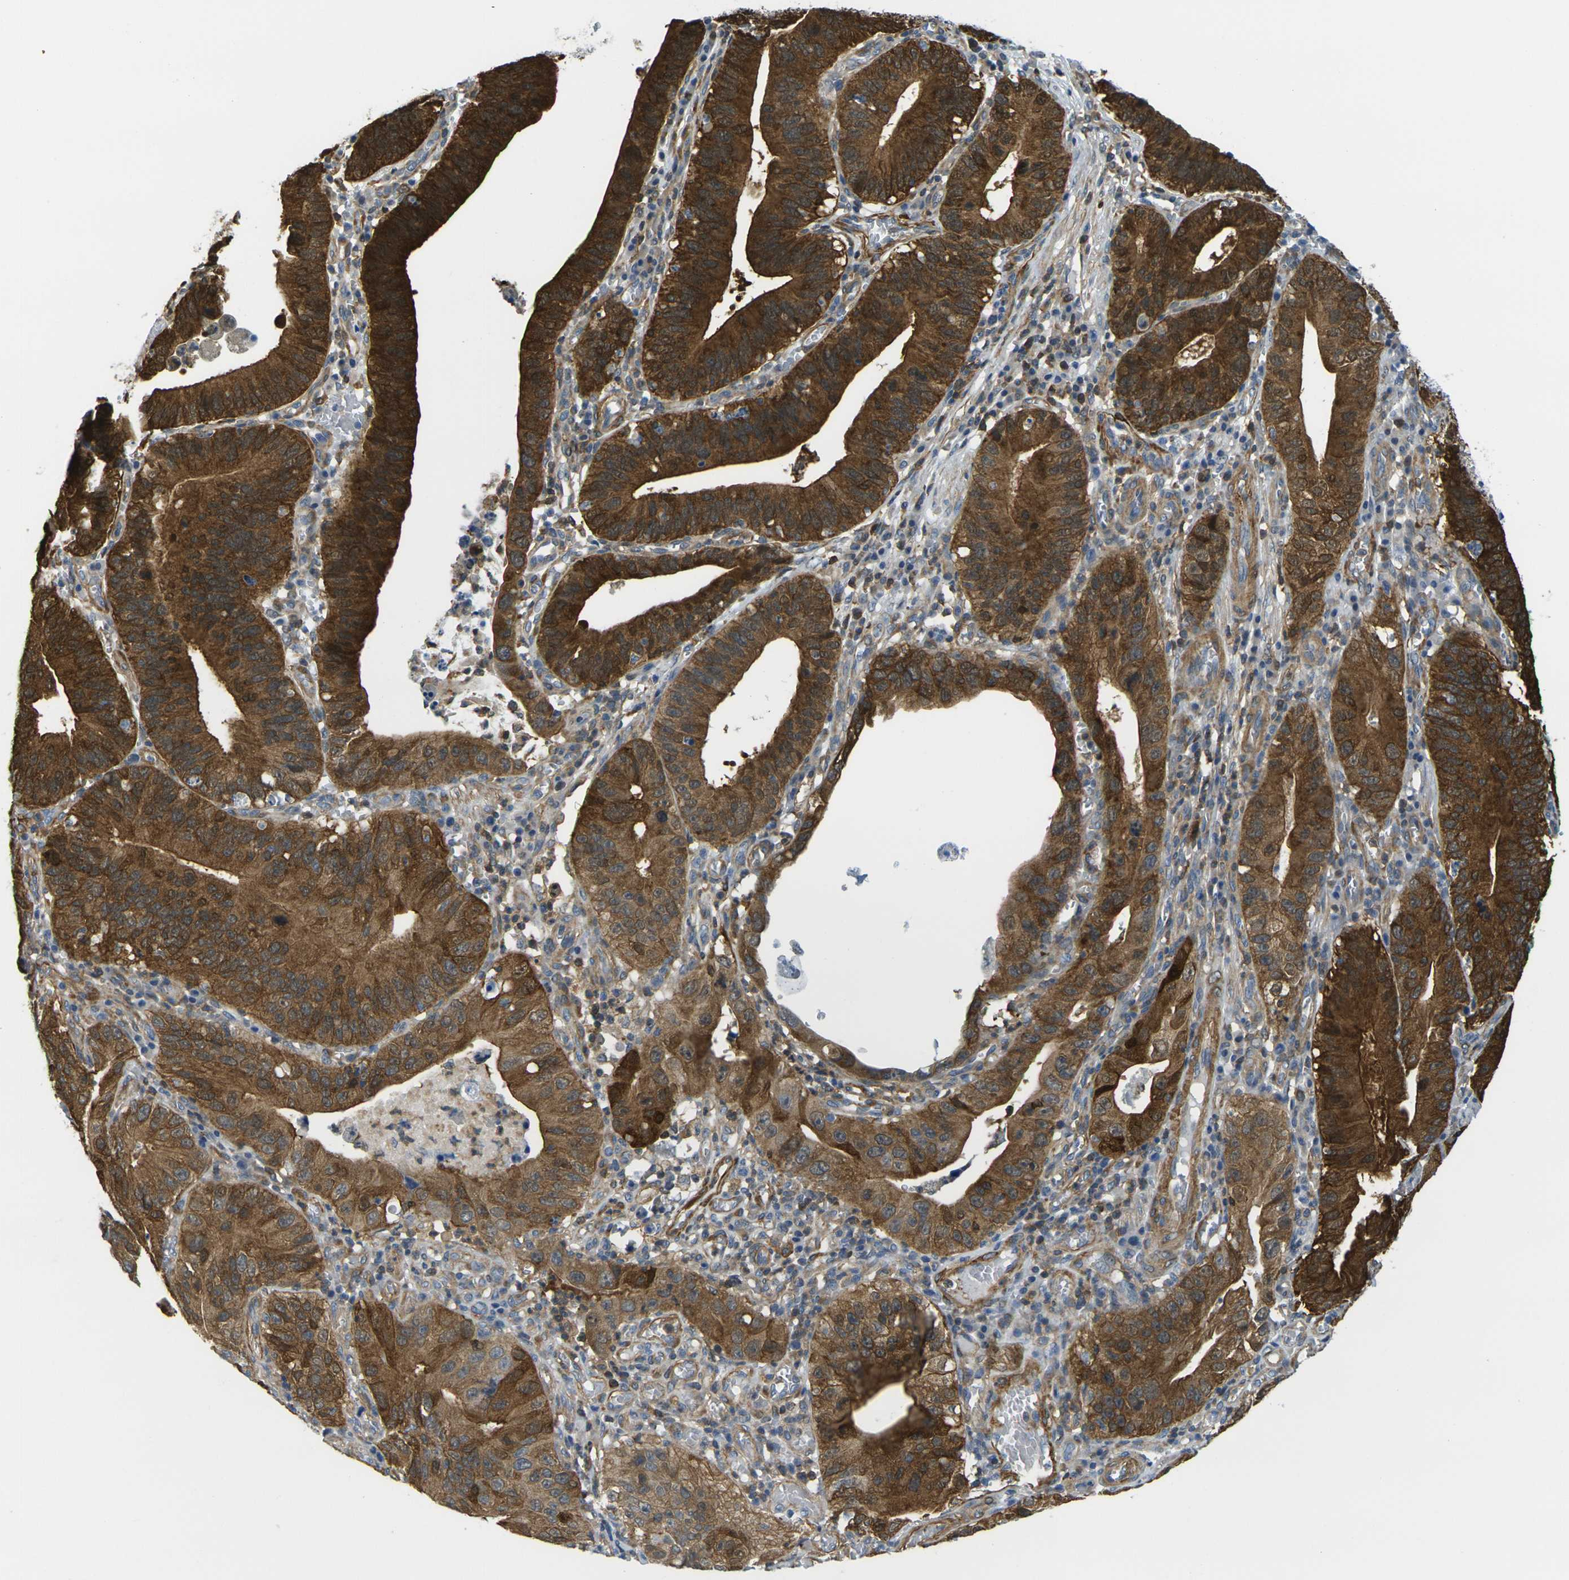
{"staining": {"intensity": "strong", "quantity": ">75%", "location": "cytoplasmic/membranous,nuclear"}, "tissue": "stomach cancer", "cell_type": "Tumor cells", "image_type": "cancer", "snomed": [{"axis": "morphology", "description": "Adenocarcinoma, NOS"}, {"axis": "topography", "description": "Stomach"}, {"axis": "topography", "description": "Gastric cardia"}], "caption": "About >75% of tumor cells in human stomach cancer demonstrate strong cytoplasmic/membranous and nuclear protein expression as visualized by brown immunohistochemical staining.", "gene": "LASP1", "patient": {"sex": "male", "age": 59}}